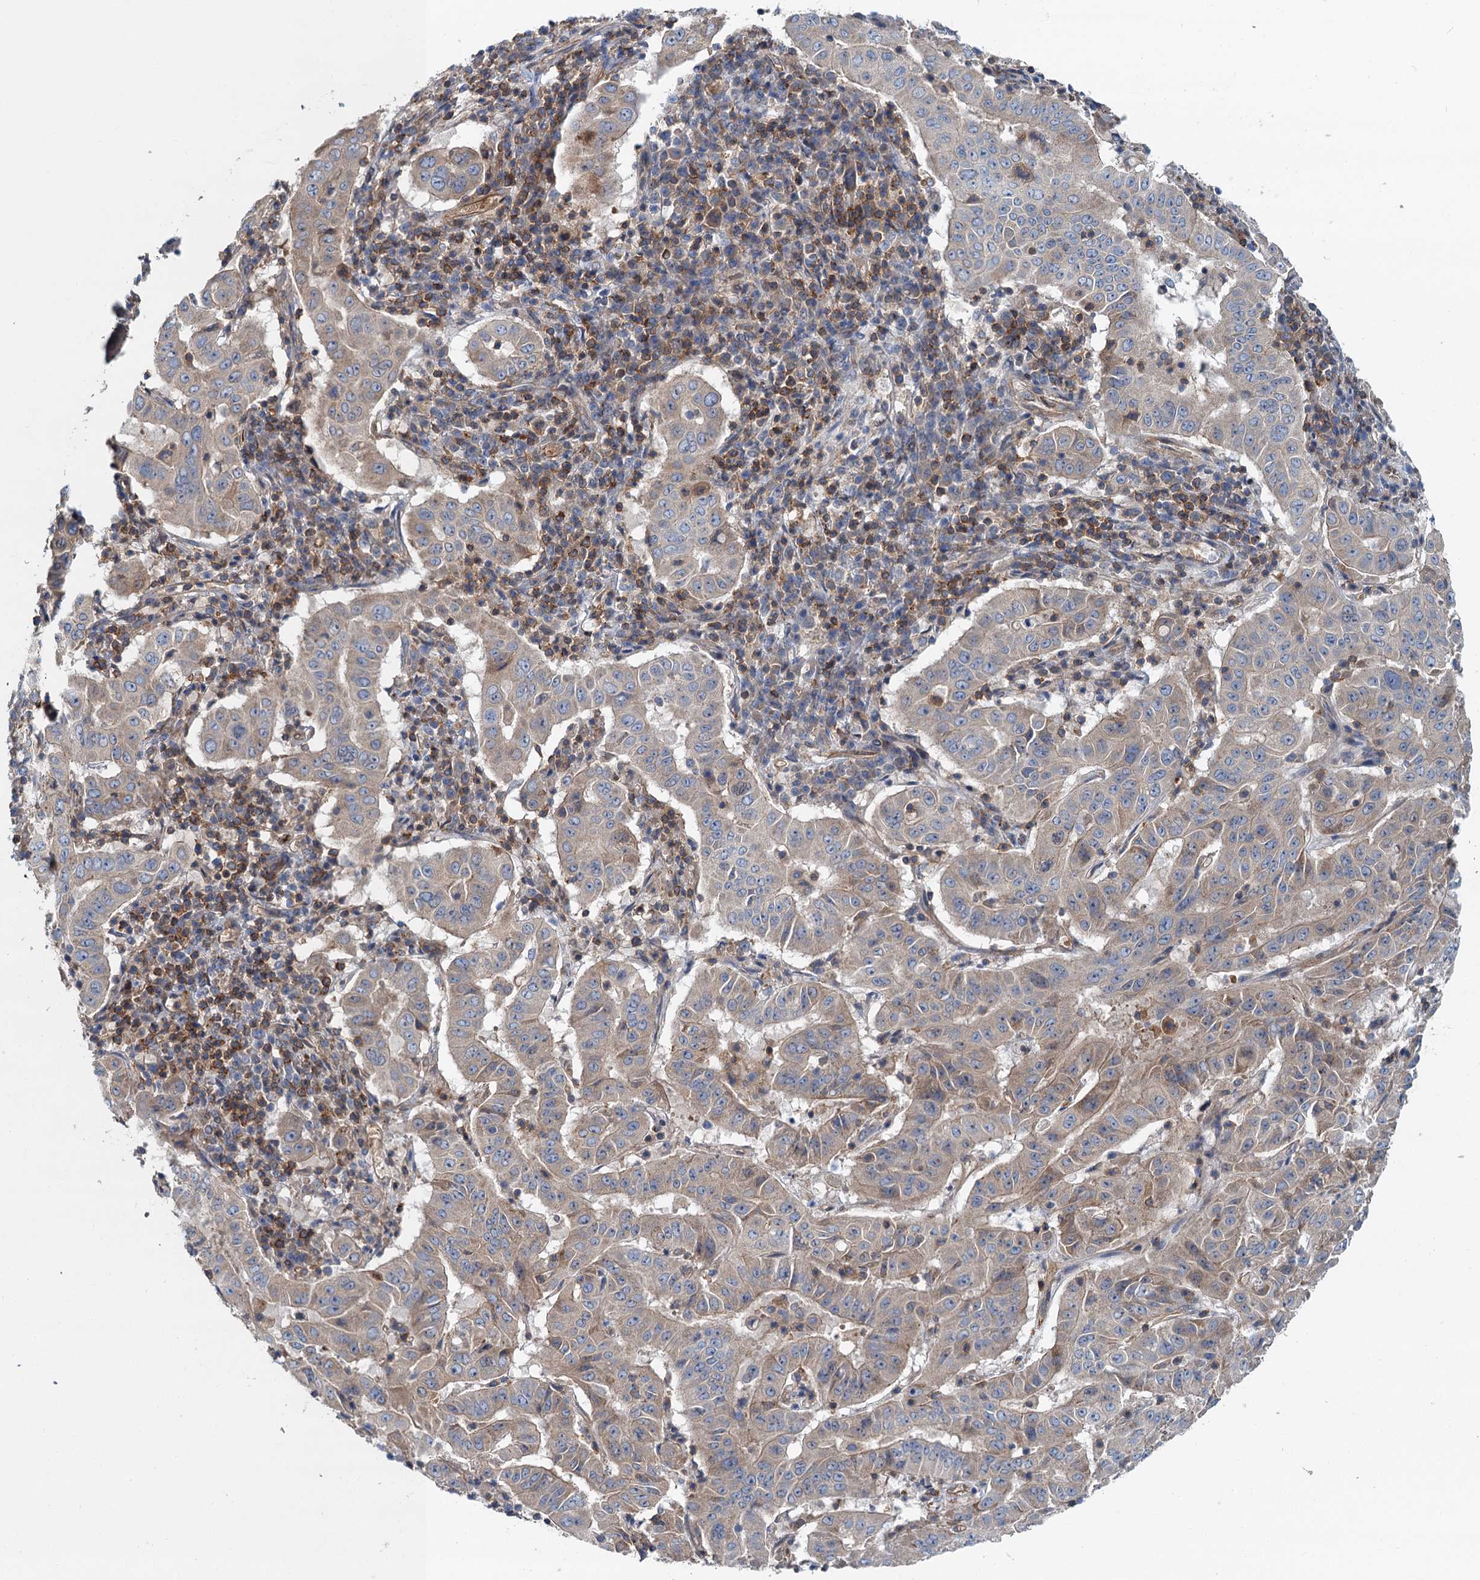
{"staining": {"intensity": "weak", "quantity": "25%-75%", "location": "cytoplasmic/membranous"}, "tissue": "pancreatic cancer", "cell_type": "Tumor cells", "image_type": "cancer", "snomed": [{"axis": "morphology", "description": "Adenocarcinoma, NOS"}, {"axis": "topography", "description": "Pancreas"}], "caption": "The micrograph displays a brown stain indicating the presence of a protein in the cytoplasmic/membranous of tumor cells in pancreatic cancer (adenocarcinoma).", "gene": "ROGDI", "patient": {"sex": "male", "age": 63}}